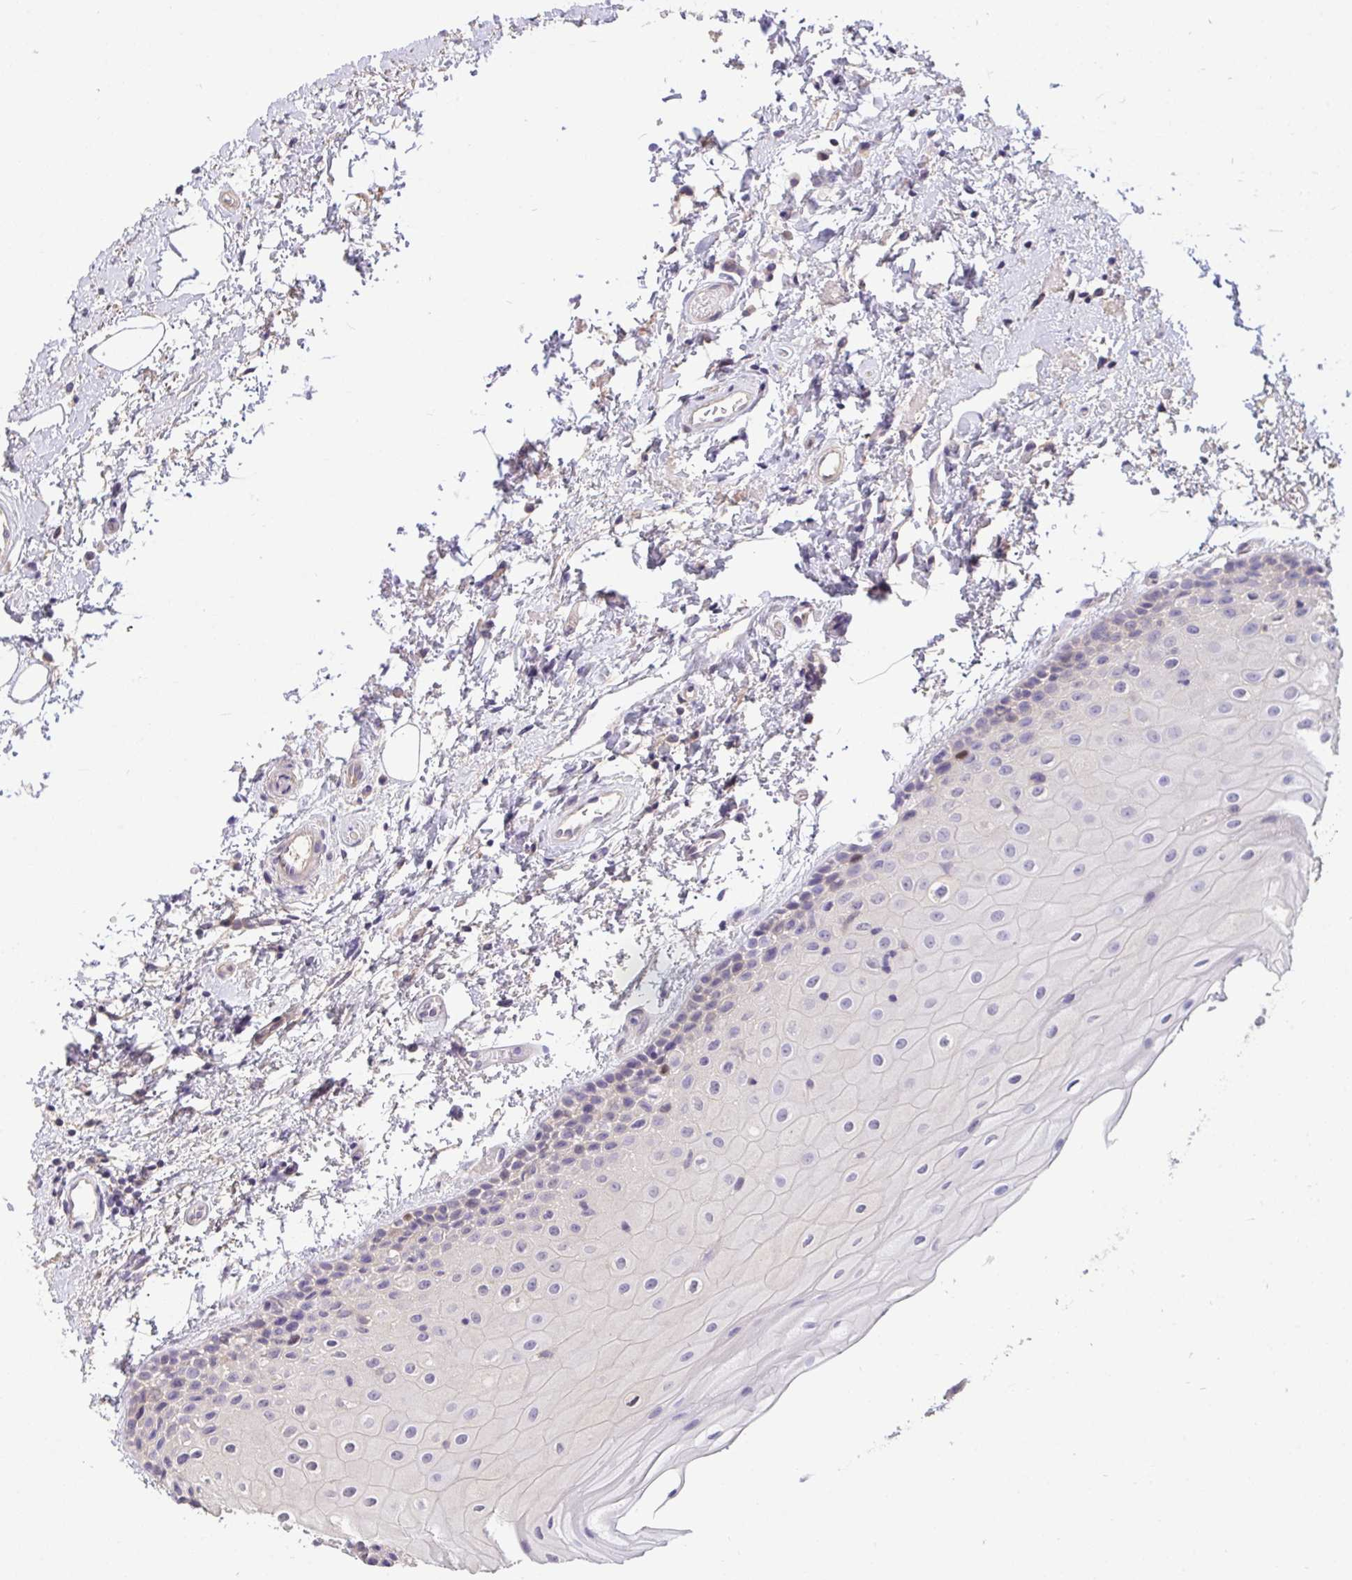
{"staining": {"intensity": "weak", "quantity": "<25%", "location": "nuclear"}, "tissue": "oral mucosa", "cell_type": "Squamous epithelial cells", "image_type": "normal", "snomed": [{"axis": "morphology", "description": "Normal tissue, NOS"}, {"axis": "topography", "description": "Oral tissue"}], "caption": "Immunohistochemistry (IHC) of benign oral mucosa shows no expression in squamous epithelial cells. (DAB (3,3'-diaminobenzidine) immunohistochemistry (IHC) visualized using brightfield microscopy, high magnification).", "gene": "C19orf54", "patient": {"sex": "female", "age": 82}}